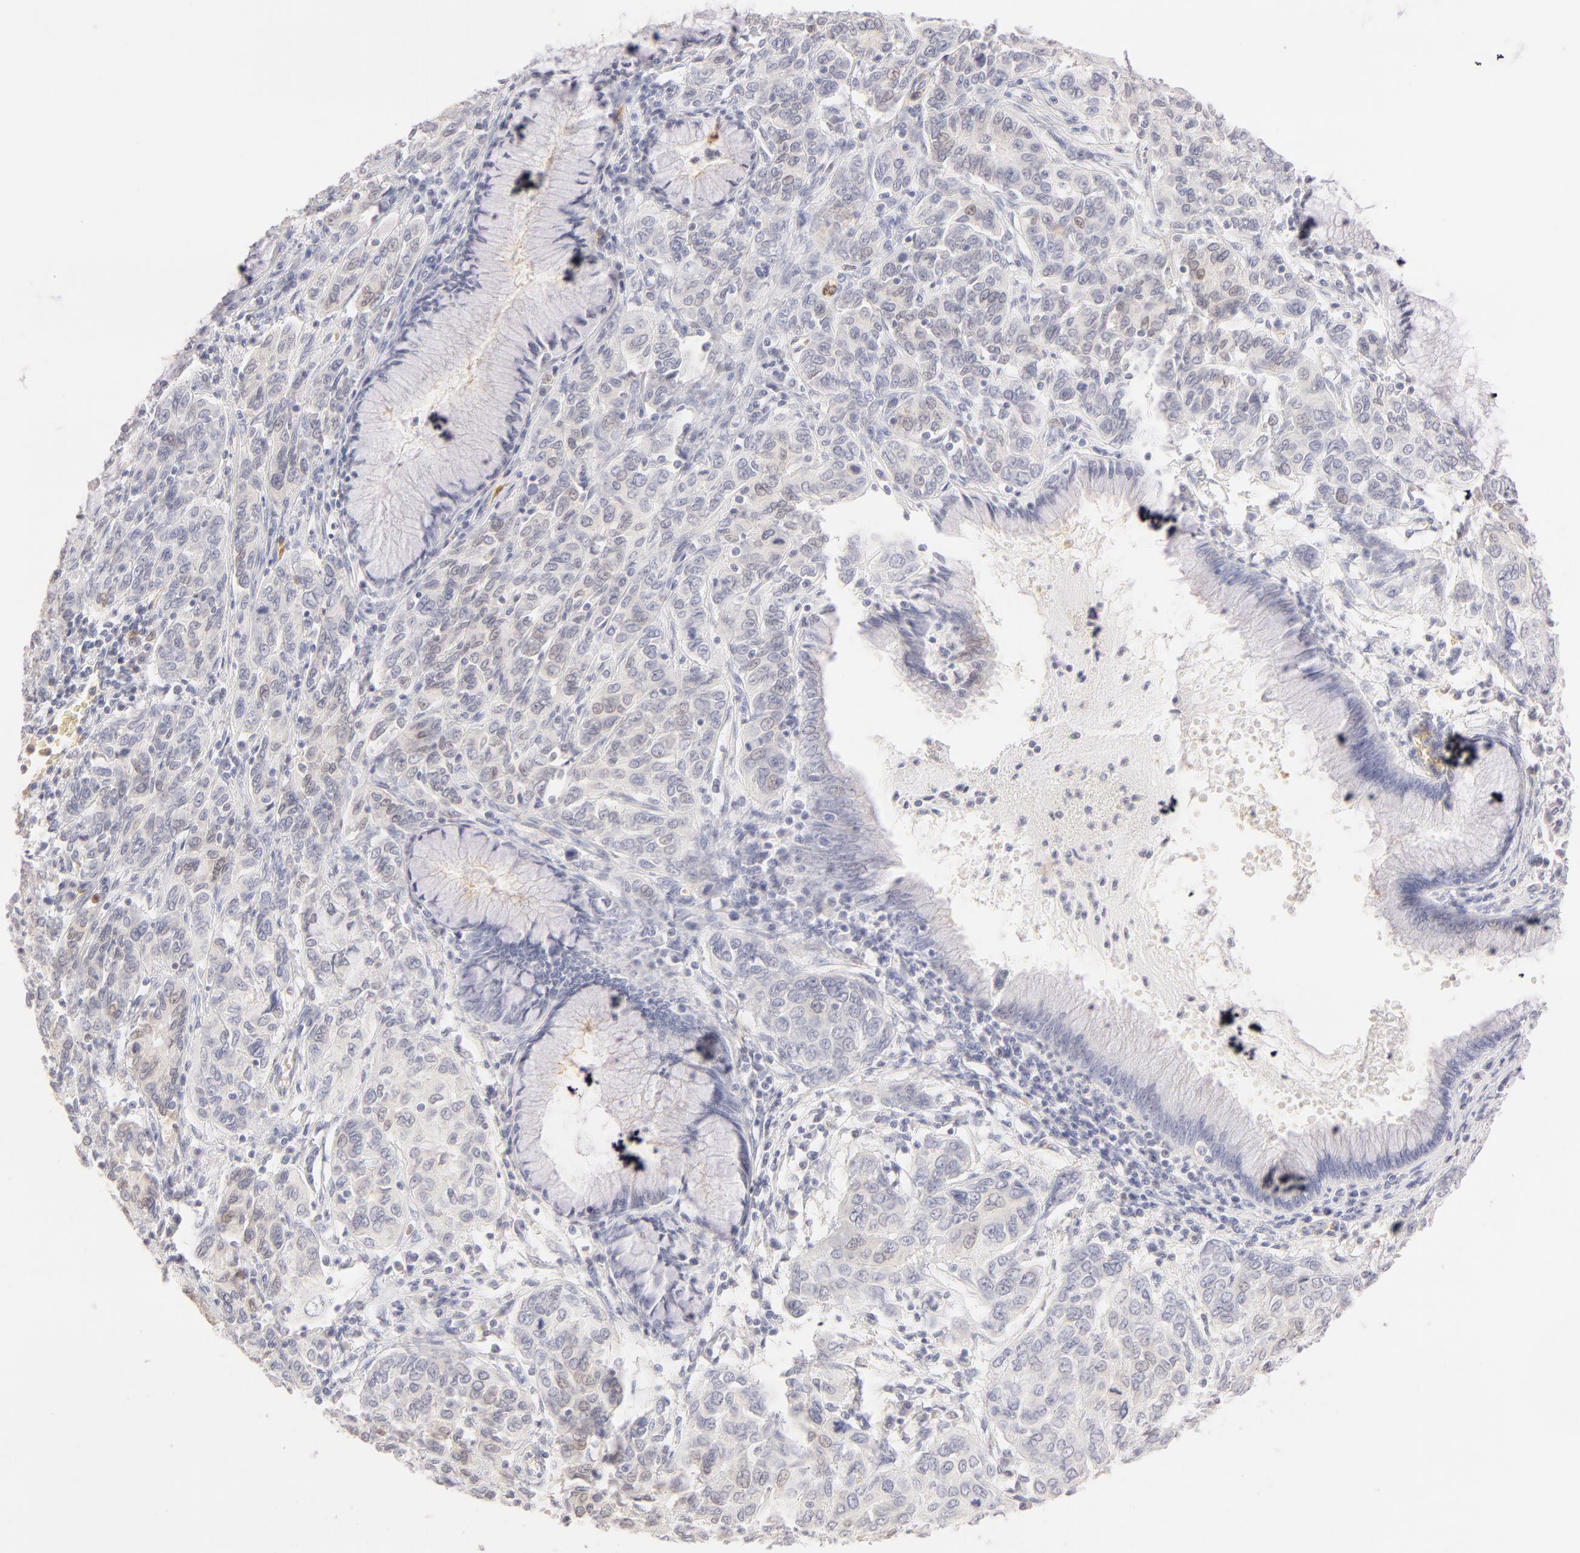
{"staining": {"intensity": "weak", "quantity": "<25%", "location": "nuclear"}, "tissue": "cervical cancer", "cell_type": "Tumor cells", "image_type": "cancer", "snomed": [{"axis": "morphology", "description": "Squamous cell carcinoma, NOS"}, {"axis": "topography", "description": "Cervix"}], "caption": "An IHC photomicrograph of cervical squamous cell carcinoma is shown. There is no staining in tumor cells of cervical squamous cell carcinoma.", "gene": "CA2", "patient": {"sex": "female", "age": 38}}